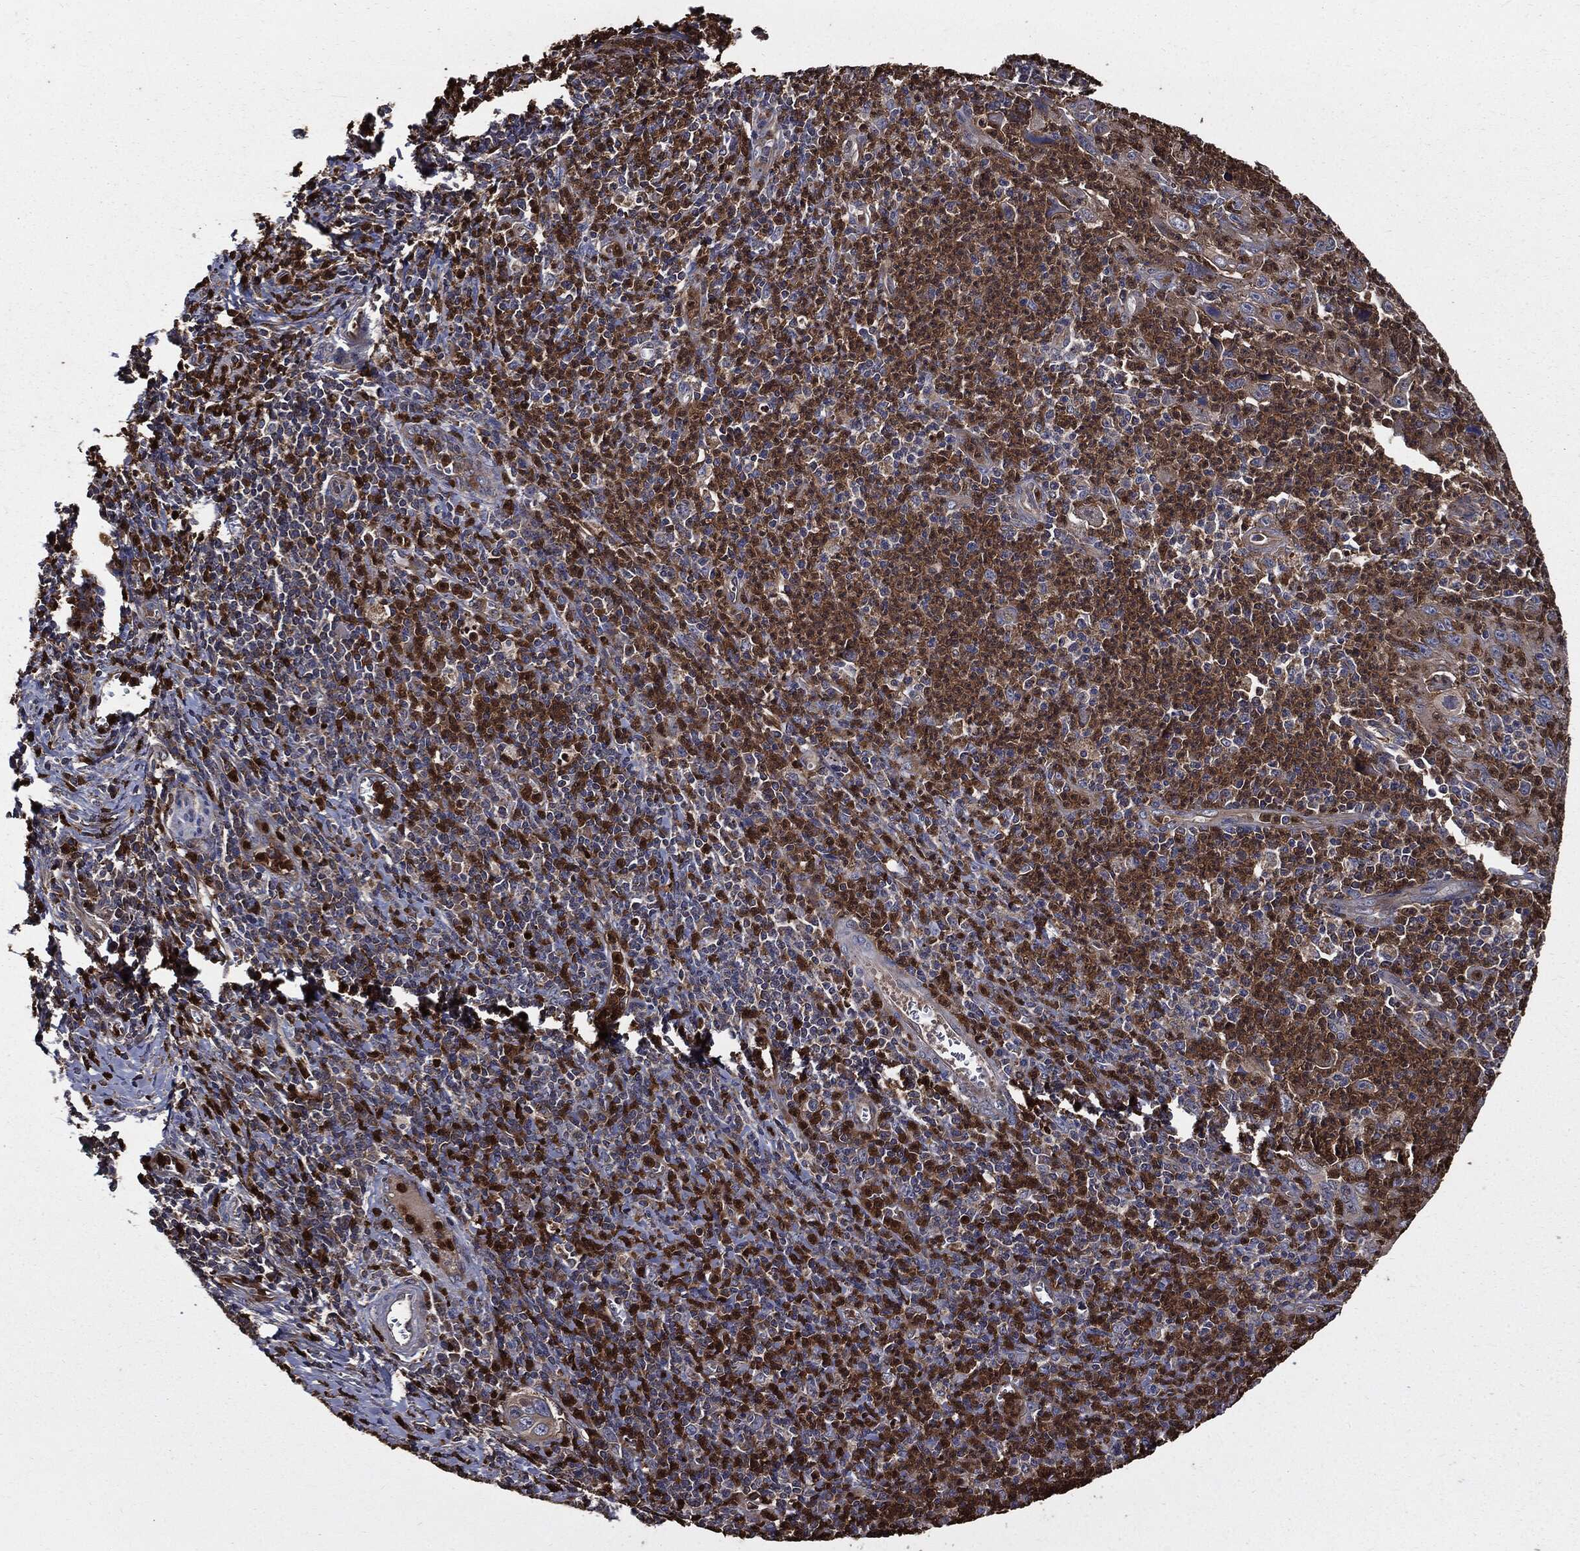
{"staining": {"intensity": "moderate", "quantity": ">75%", "location": "cytoplasmic/membranous,nuclear"}, "tissue": "cervical cancer", "cell_type": "Tumor cells", "image_type": "cancer", "snomed": [{"axis": "morphology", "description": "Squamous cell carcinoma, NOS"}, {"axis": "topography", "description": "Cervix"}], "caption": "About >75% of tumor cells in cervical cancer (squamous cell carcinoma) demonstrate moderate cytoplasmic/membranous and nuclear protein positivity as visualized by brown immunohistochemical staining.", "gene": "PDCD6IP", "patient": {"sex": "female", "age": 26}}